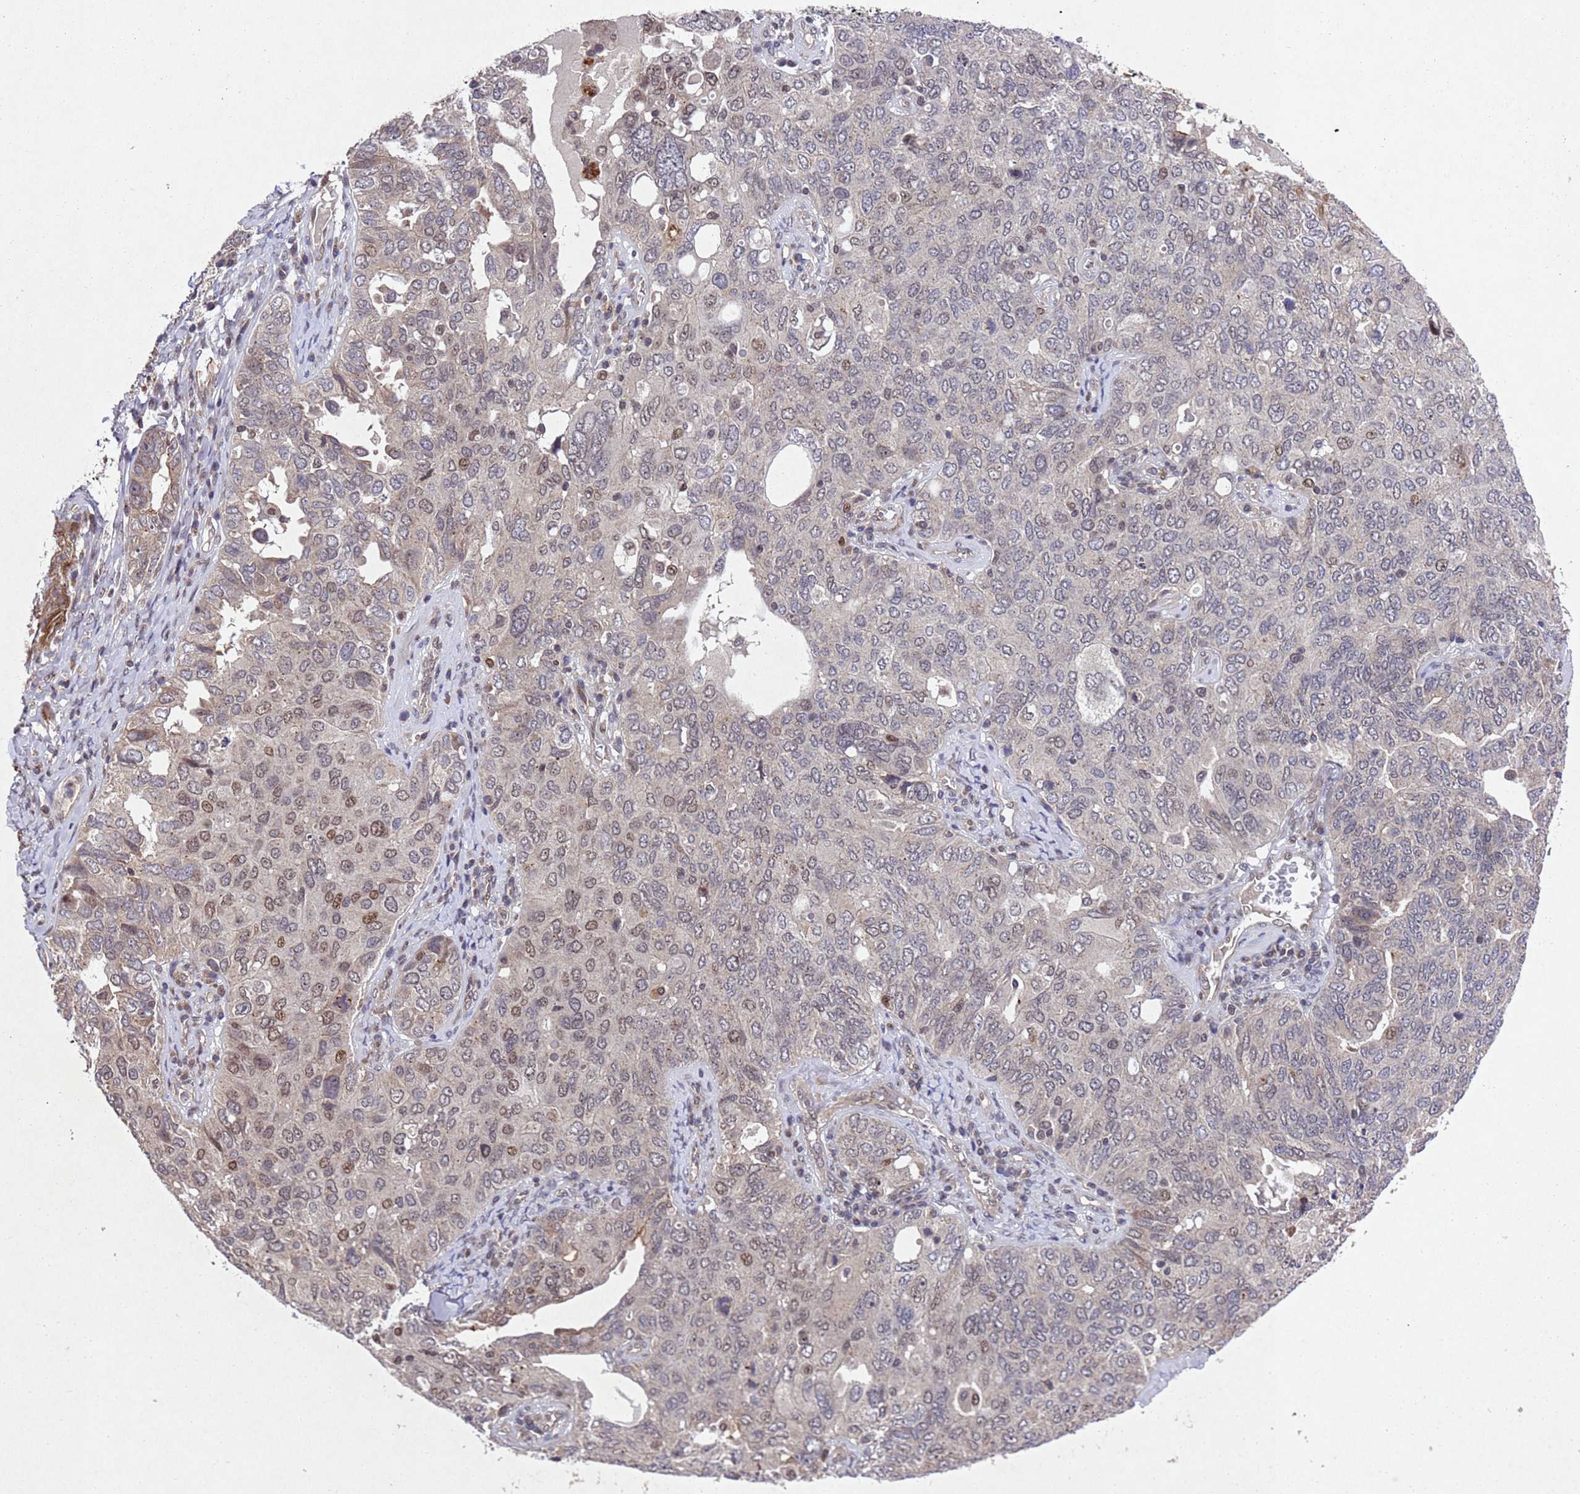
{"staining": {"intensity": "strong", "quantity": "<25%", "location": "cytoplasmic/membranous,nuclear"}, "tissue": "ovarian cancer", "cell_type": "Tumor cells", "image_type": "cancer", "snomed": [{"axis": "morphology", "description": "Carcinoma, endometroid"}, {"axis": "topography", "description": "Ovary"}], "caption": "Immunohistochemical staining of endometroid carcinoma (ovarian) displays strong cytoplasmic/membranous and nuclear protein positivity in about <25% of tumor cells.", "gene": "TBK1", "patient": {"sex": "female", "age": 62}}